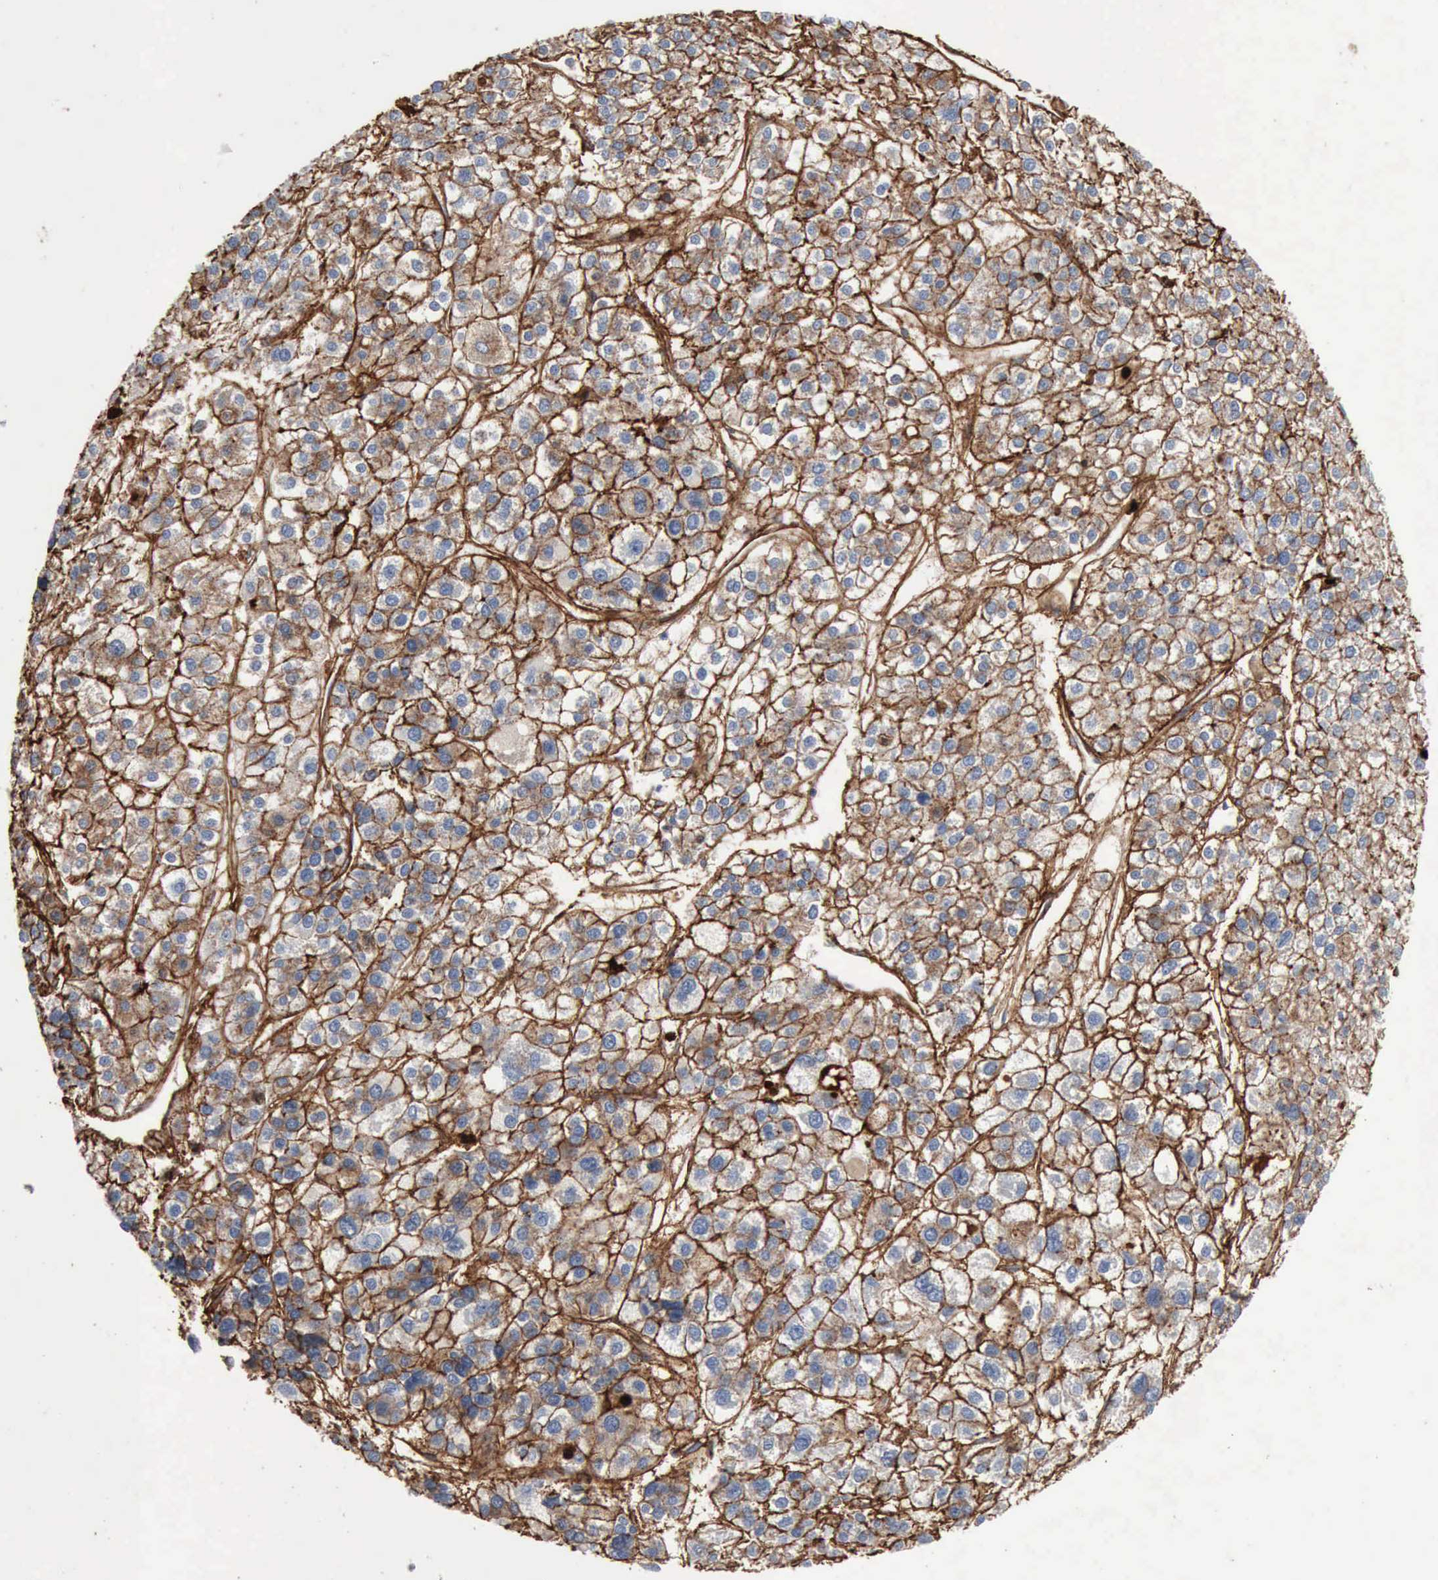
{"staining": {"intensity": "moderate", "quantity": "25%-75%", "location": "cytoplasmic/membranous"}, "tissue": "liver cancer", "cell_type": "Tumor cells", "image_type": "cancer", "snomed": [{"axis": "morphology", "description": "Carcinoma, Hepatocellular, NOS"}, {"axis": "topography", "description": "Liver"}], "caption": "This photomicrograph demonstrates hepatocellular carcinoma (liver) stained with IHC to label a protein in brown. The cytoplasmic/membranous of tumor cells show moderate positivity for the protein. Nuclei are counter-stained blue.", "gene": "FN1", "patient": {"sex": "female", "age": 85}}